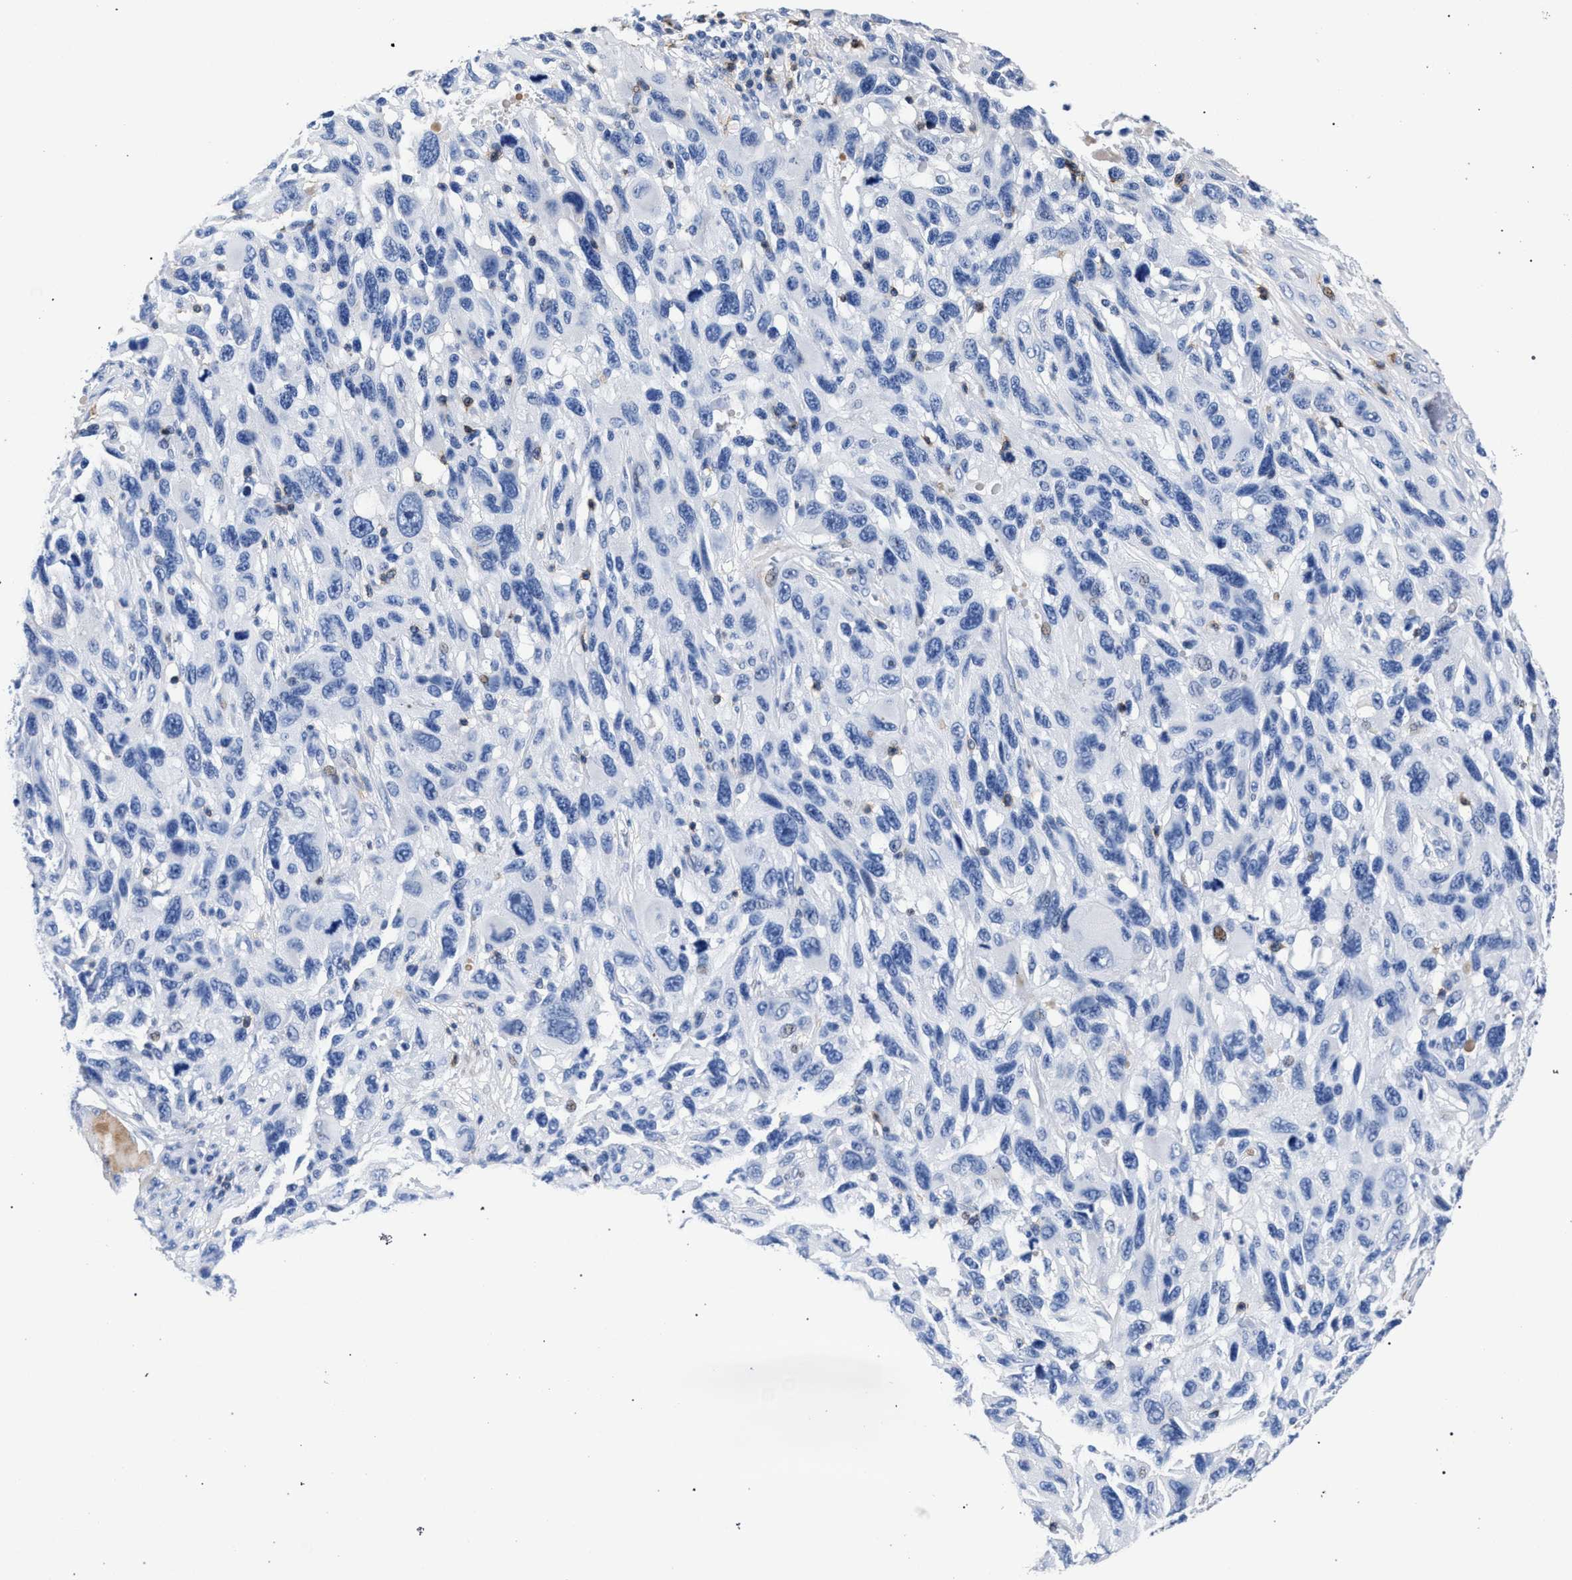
{"staining": {"intensity": "negative", "quantity": "none", "location": "none"}, "tissue": "melanoma", "cell_type": "Tumor cells", "image_type": "cancer", "snomed": [{"axis": "morphology", "description": "Malignant melanoma, NOS"}, {"axis": "topography", "description": "Skin"}], "caption": "An image of human malignant melanoma is negative for staining in tumor cells.", "gene": "KLRK1", "patient": {"sex": "male", "age": 53}}